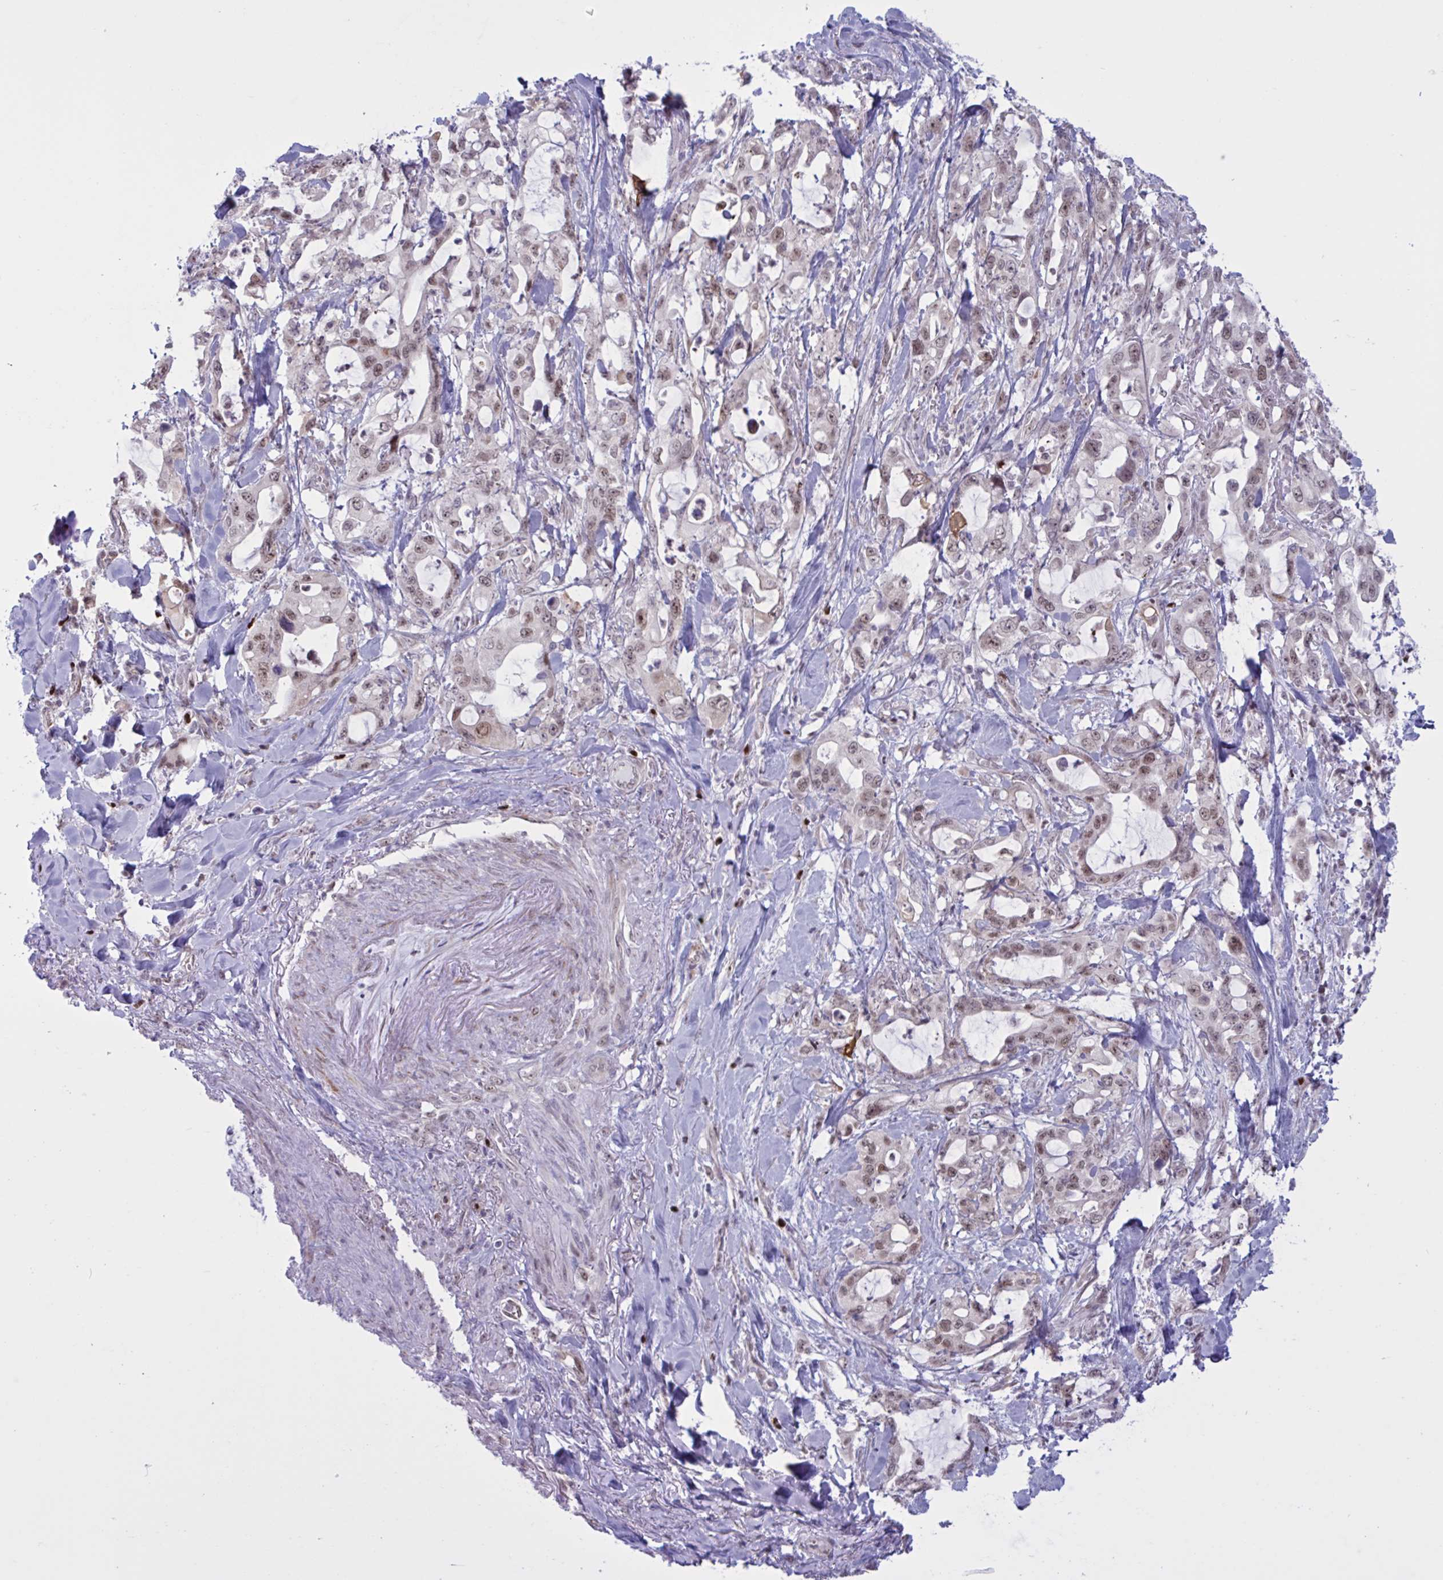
{"staining": {"intensity": "weak", "quantity": ">75%", "location": "nuclear"}, "tissue": "pancreatic cancer", "cell_type": "Tumor cells", "image_type": "cancer", "snomed": [{"axis": "morphology", "description": "Adenocarcinoma, NOS"}, {"axis": "topography", "description": "Pancreas"}], "caption": "Protein staining shows weak nuclear positivity in about >75% of tumor cells in pancreatic adenocarcinoma.", "gene": "PRMT6", "patient": {"sex": "female", "age": 61}}